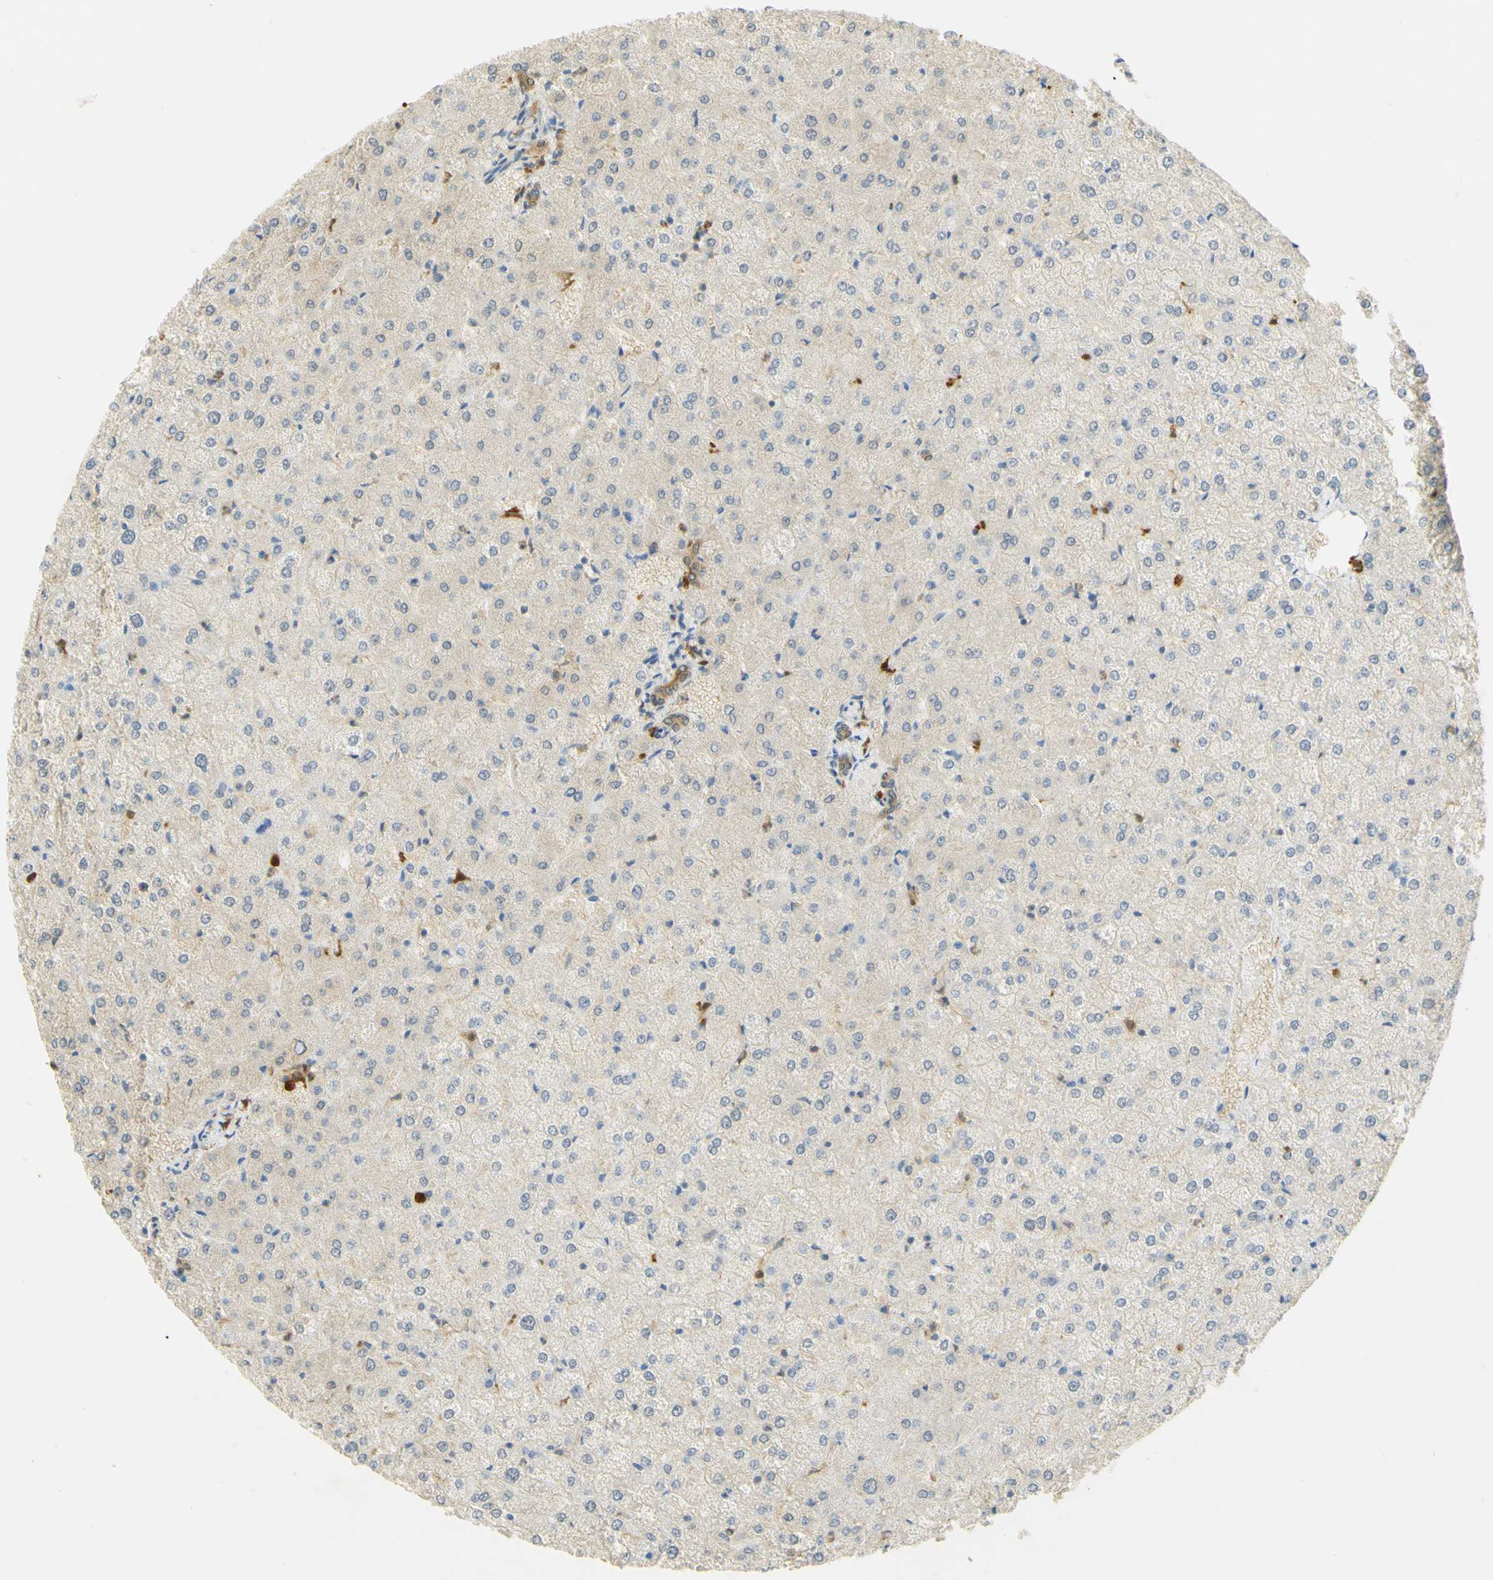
{"staining": {"intensity": "moderate", "quantity": ">75%", "location": "cytoplasmic/membranous"}, "tissue": "liver", "cell_type": "Cholangiocytes", "image_type": "normal", "snomed": [{"axis": "morphology", "description": "Normal tissue, NOS"}, {"axis": "topography", "description": "Liver"}], "caption": "A brown stain shows moderate cytoplasmic/membranous positivity of a protein in cholangiocytes of unremarkable human liver. The protein is shown in brown color, while the nuclei are stained blue.", "gene": "PAK1", "patient": {"sex": "female", "age": 32}}